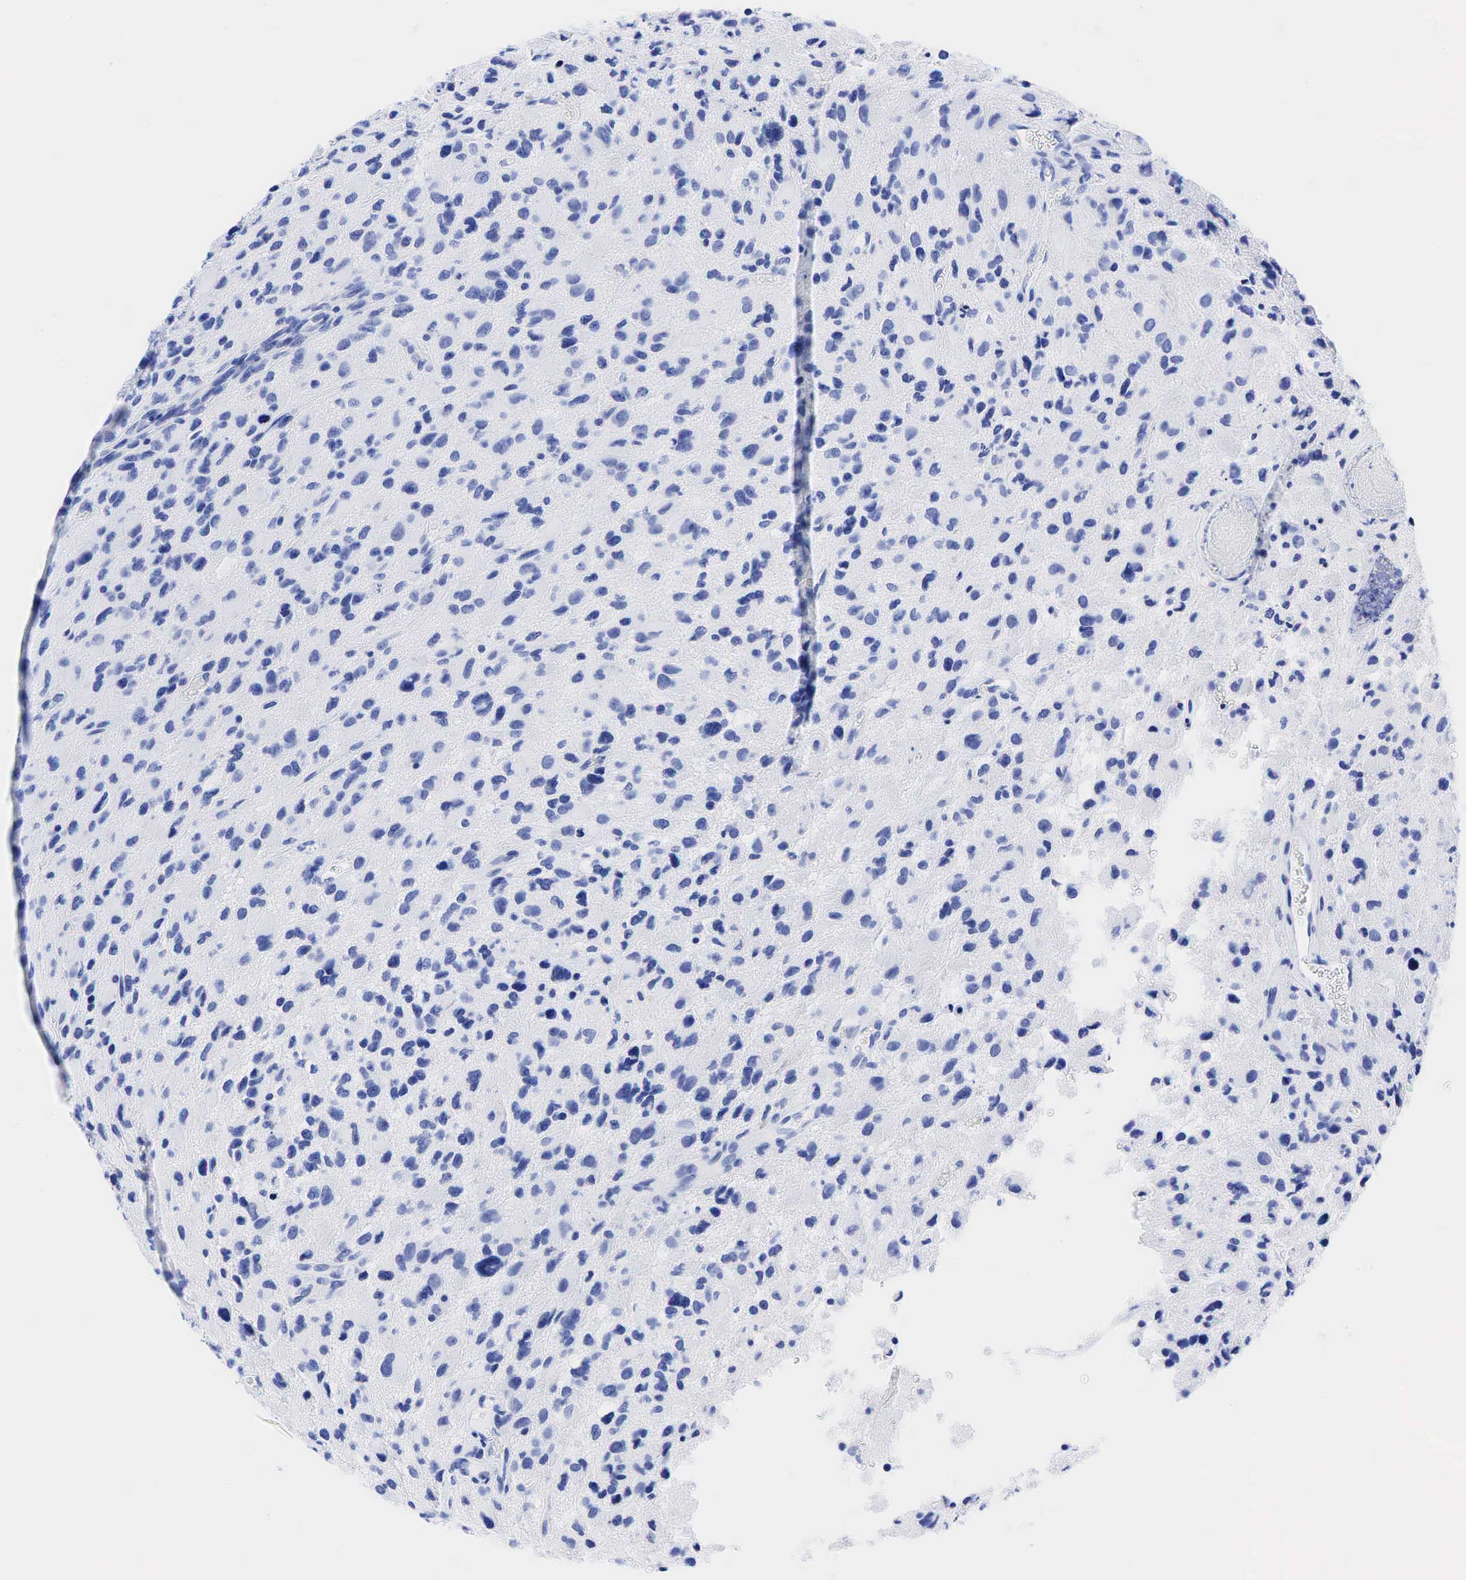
{"staining": {"intensity": "negative", "quantity": "none", "location": "none"}, "tissue": "glioma", "cell_type": "Tumor cells", "image_type": "cancer", "snomed": [{"axis": "morphology", "description": "Glioma, malignant, High grade"}, {"axis": "topography", "description": "Brain"}], "caption": "Tumor cells show no significant staining in glioma.", "gene": "CEACAM5", "patient": {"sex": "male", "age": 69}}